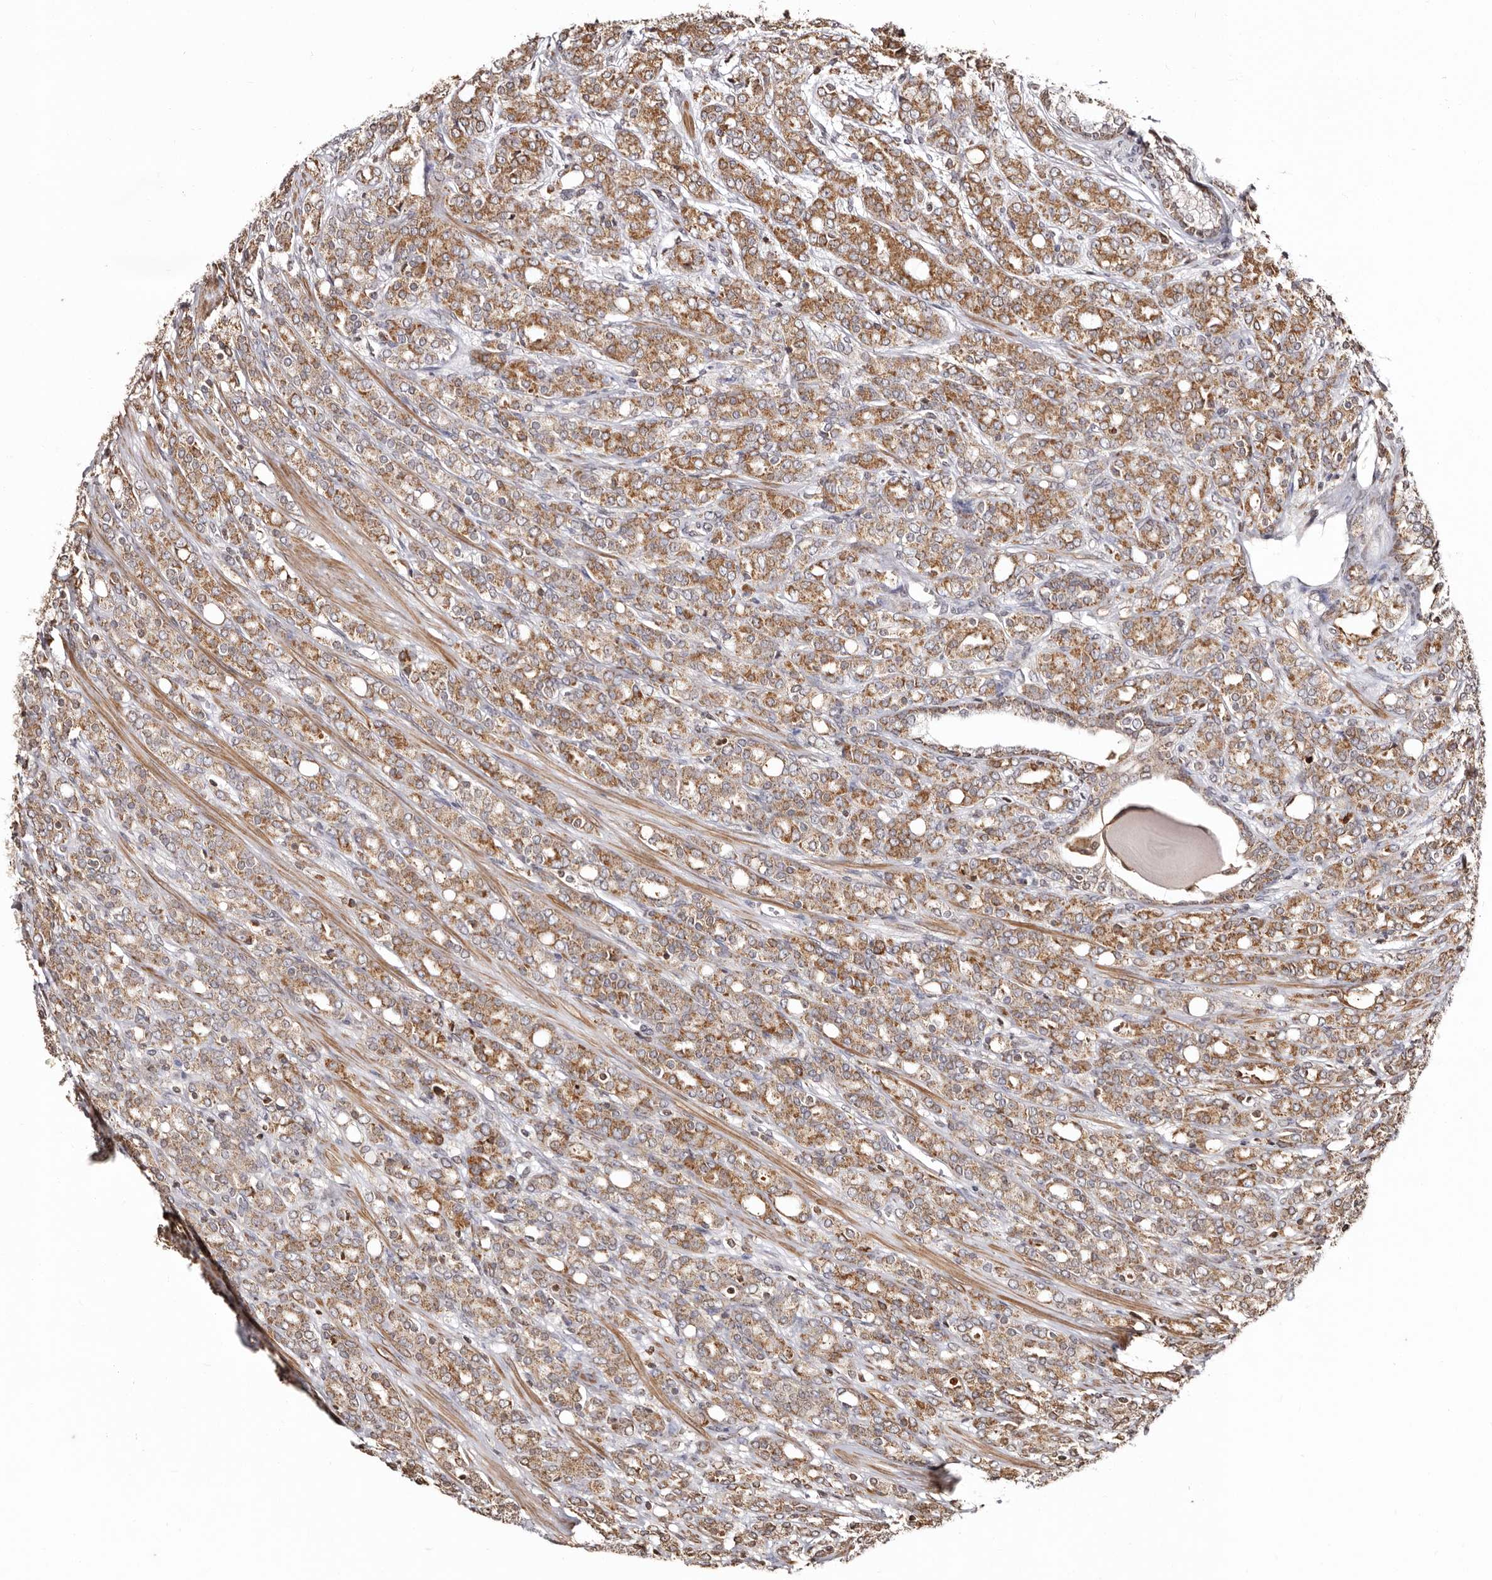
{"staining": {"intensity": "moderate", "quantity": ">75%", "location": "cytoplasmic/membranous"}, "tissue": "prostate cancer", "cell_type": "Tumor cells", "image_type": "cancer", "snomed": [{"axis": "morphology", "description": "Adenocarcinoma, High grade"}, {"axis": "topography", "description": "Prostate"}], "caption": "Protein analysis of prostate cancer tissue exhibits moderate cytoplasmic/membranous staining in approximately >75% of tumor cells.", "gene": "CCDC190", "patient": {"sex": "male", "age": 62}}